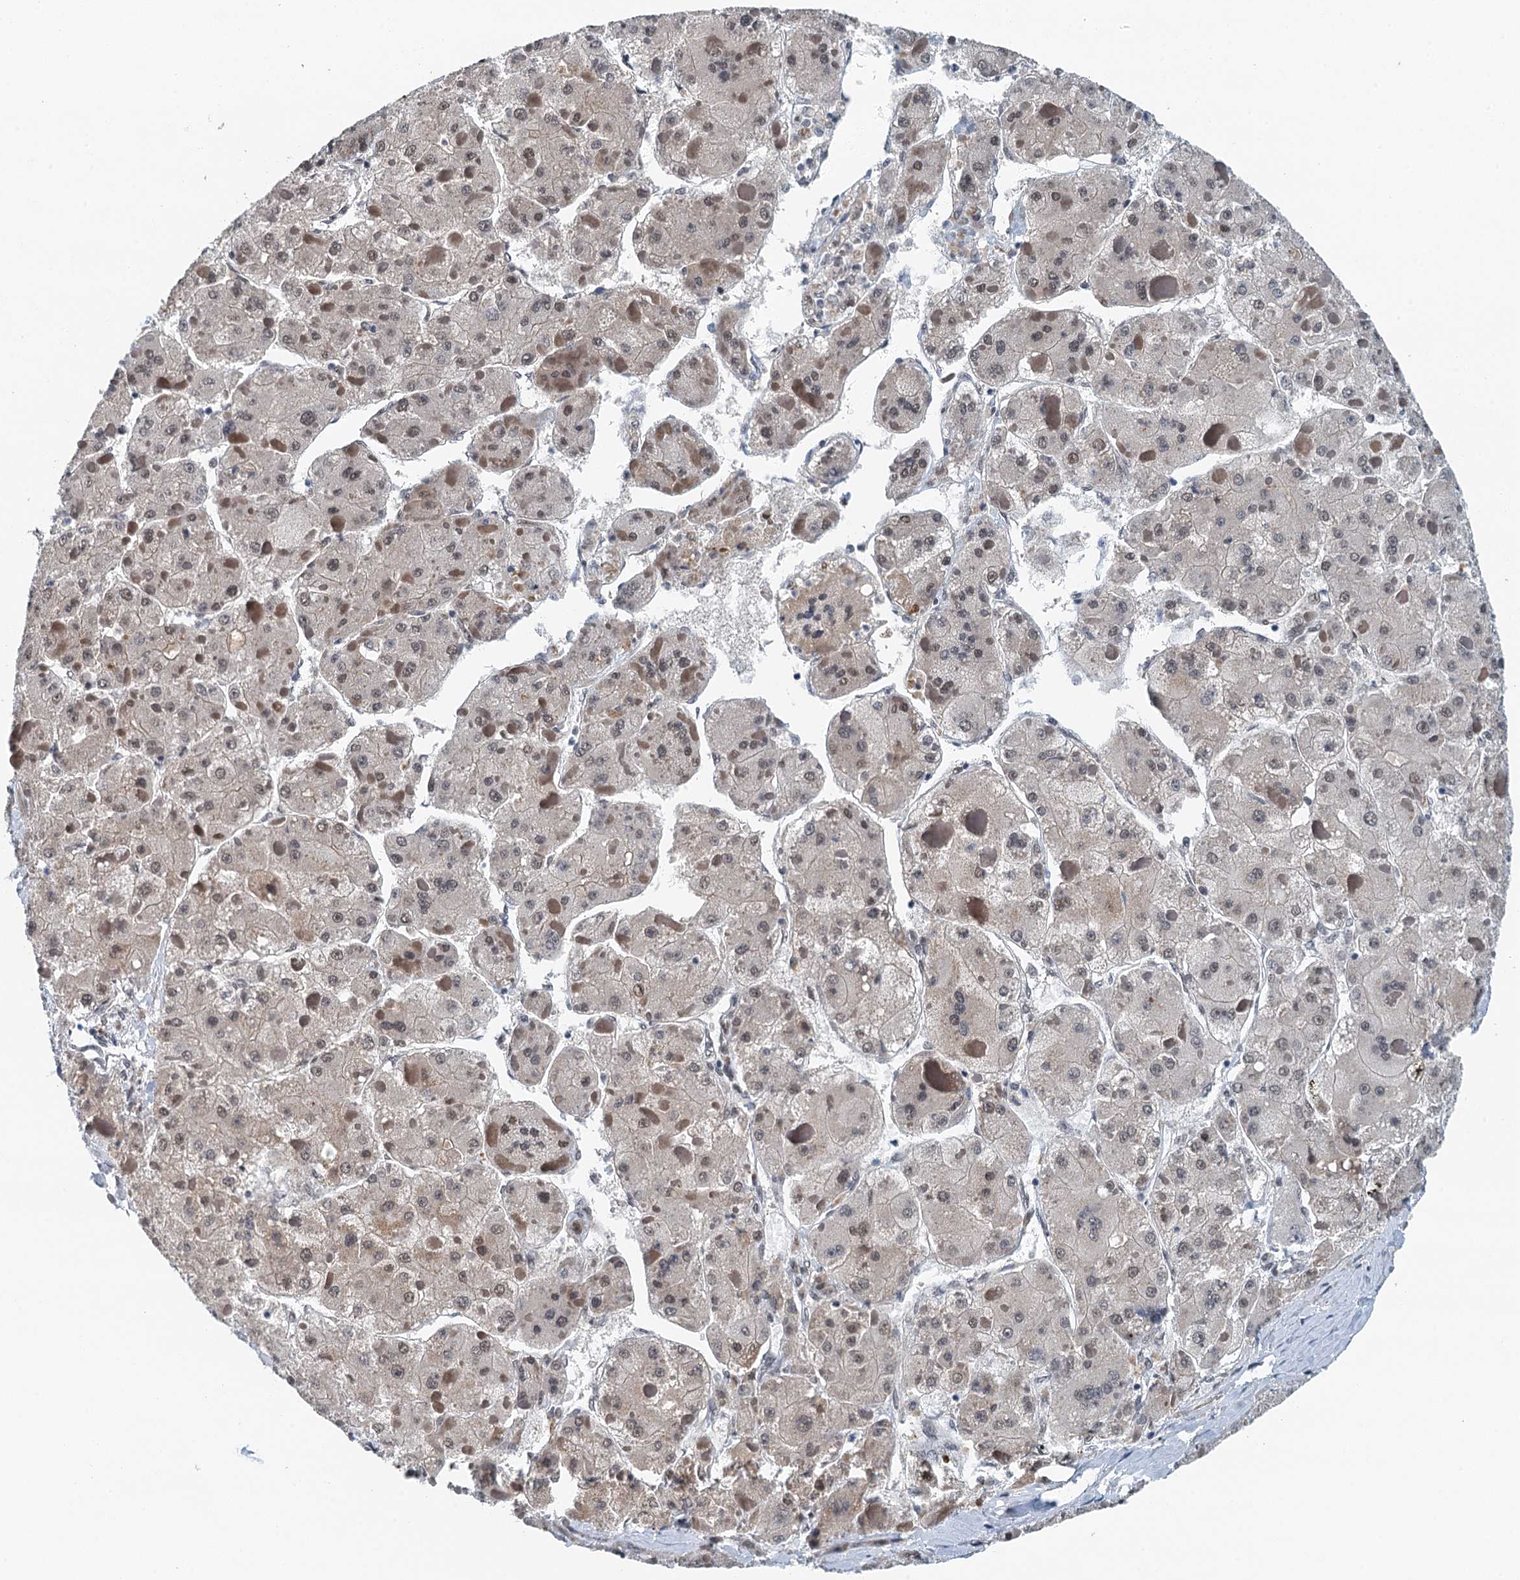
{"staining": {"intensity": "moderate", "quantity": ">75%", "location": "nuclear"}, "tissue": "liver cancer", "cell_type": "Tumor cells", "image_type": "cancer", "snomed": [{"axis": "morphology", "description": "Carcinoma, Hepatocellular, NOS"}, {"axis": "topography", "description": "Liver"}], "caption": "High-power microscopy captured an immunohistochemistry (IHC) photomicrograph of liver cancer, revealing moderate nuclear staining in approximately >75% of tumor cells. The staining was performed using DAB to visualize the protein expression in brown, while the nuclei were stained in blue with hematoxylin (Magnification: 20x).", "gene": "MTA3", "patient": {"sex": "female", "age": 73}}